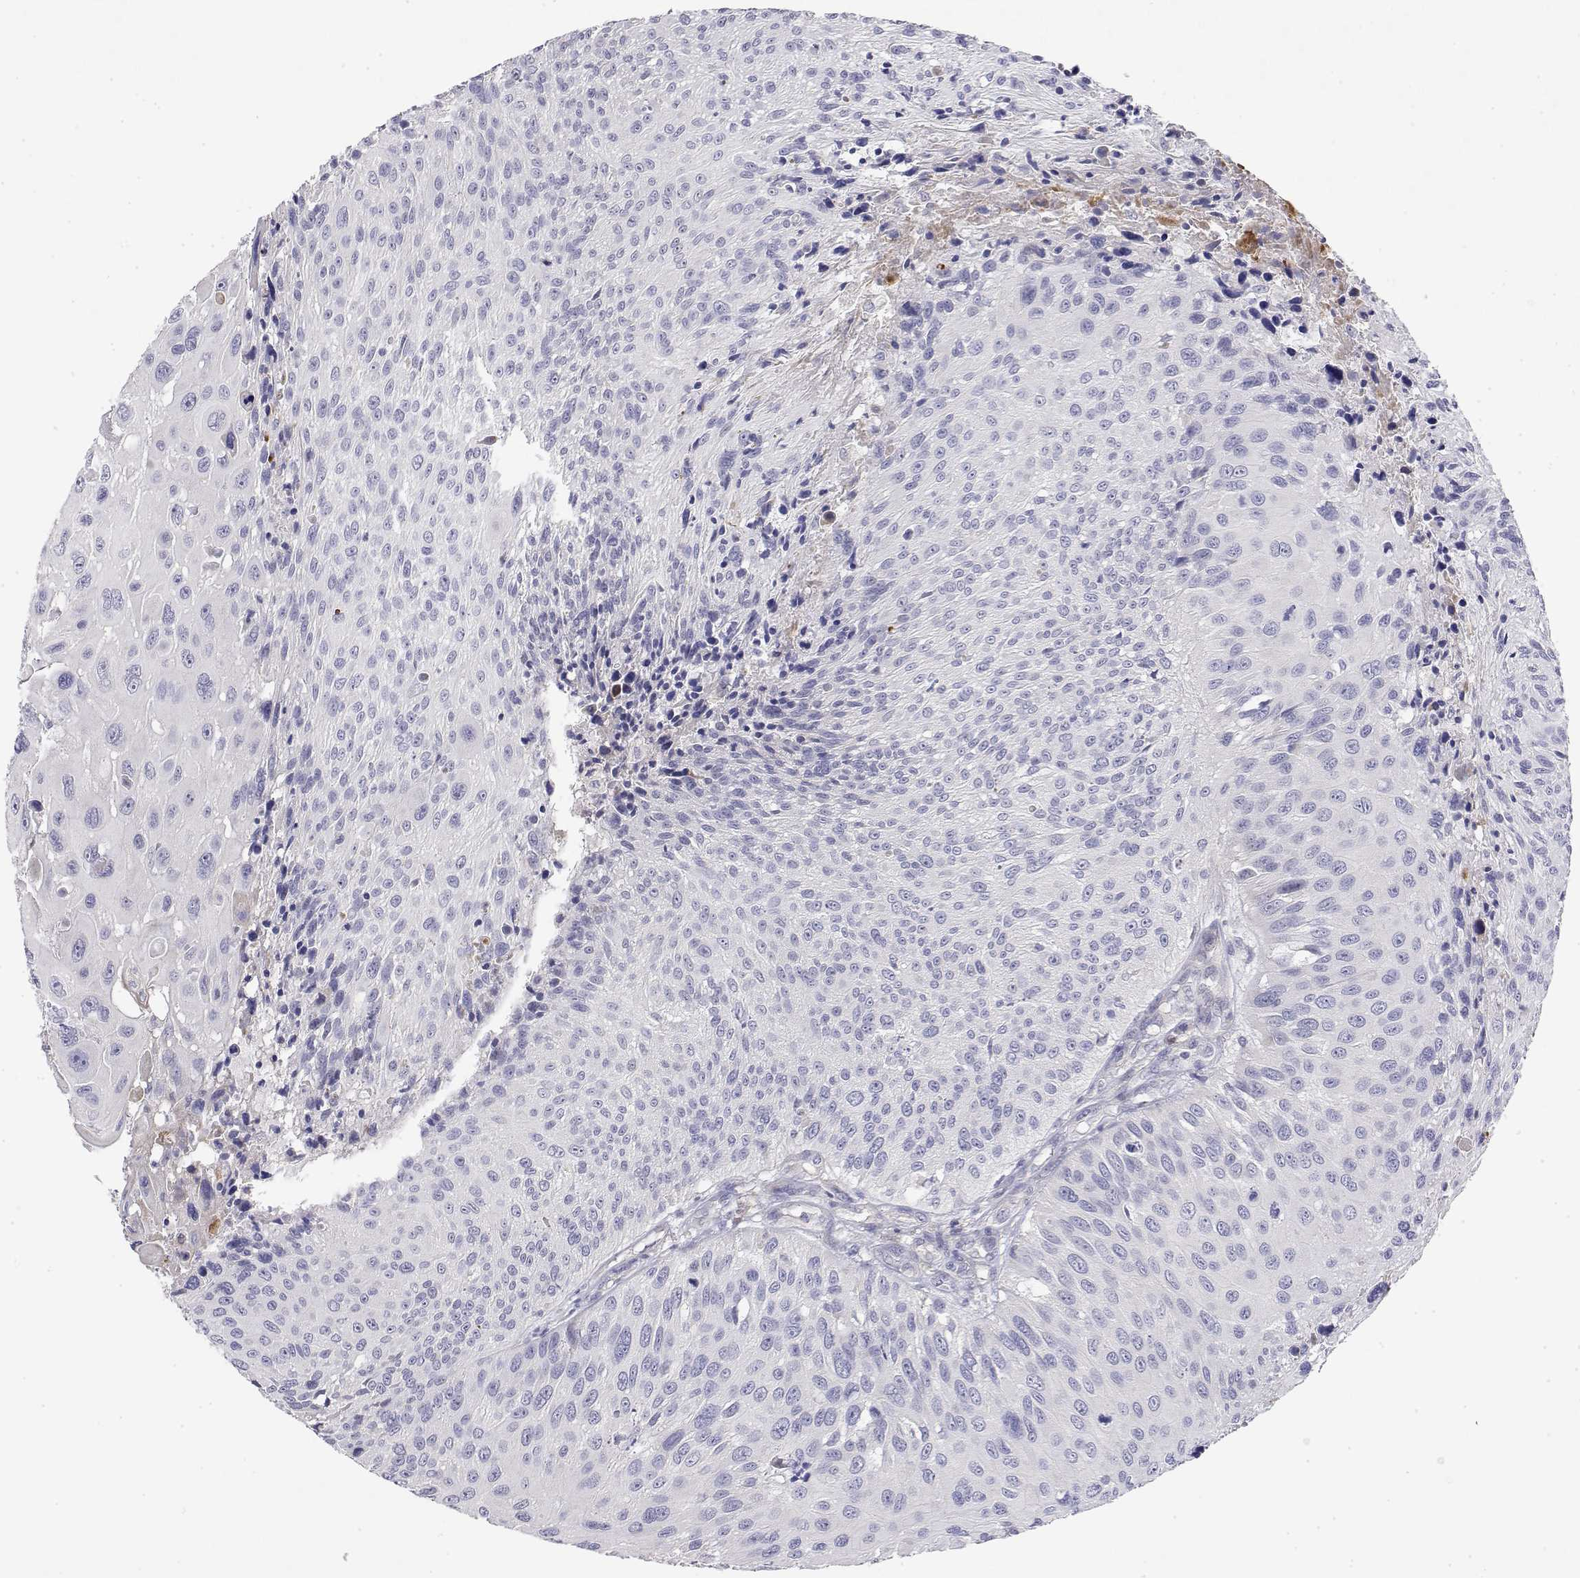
{"staining": {"intensity": "negative", "quantity": "none", "location": "none"}, "tissue": "urothelial cancer", "cell_type": "Tumor cells", "image_type": "cancer", "snomed": [{"axis": "morphology", "description": "Urothelial carcinoma, NOS"}, {"axis": "topography", "description": "Urinary bladder"}], "caption": "Image shows no protein staining in tumor cells of transitional cell carcinoma tissue.", "gene": "GGACT", "patient": {"sex": "male", "age": 55}}